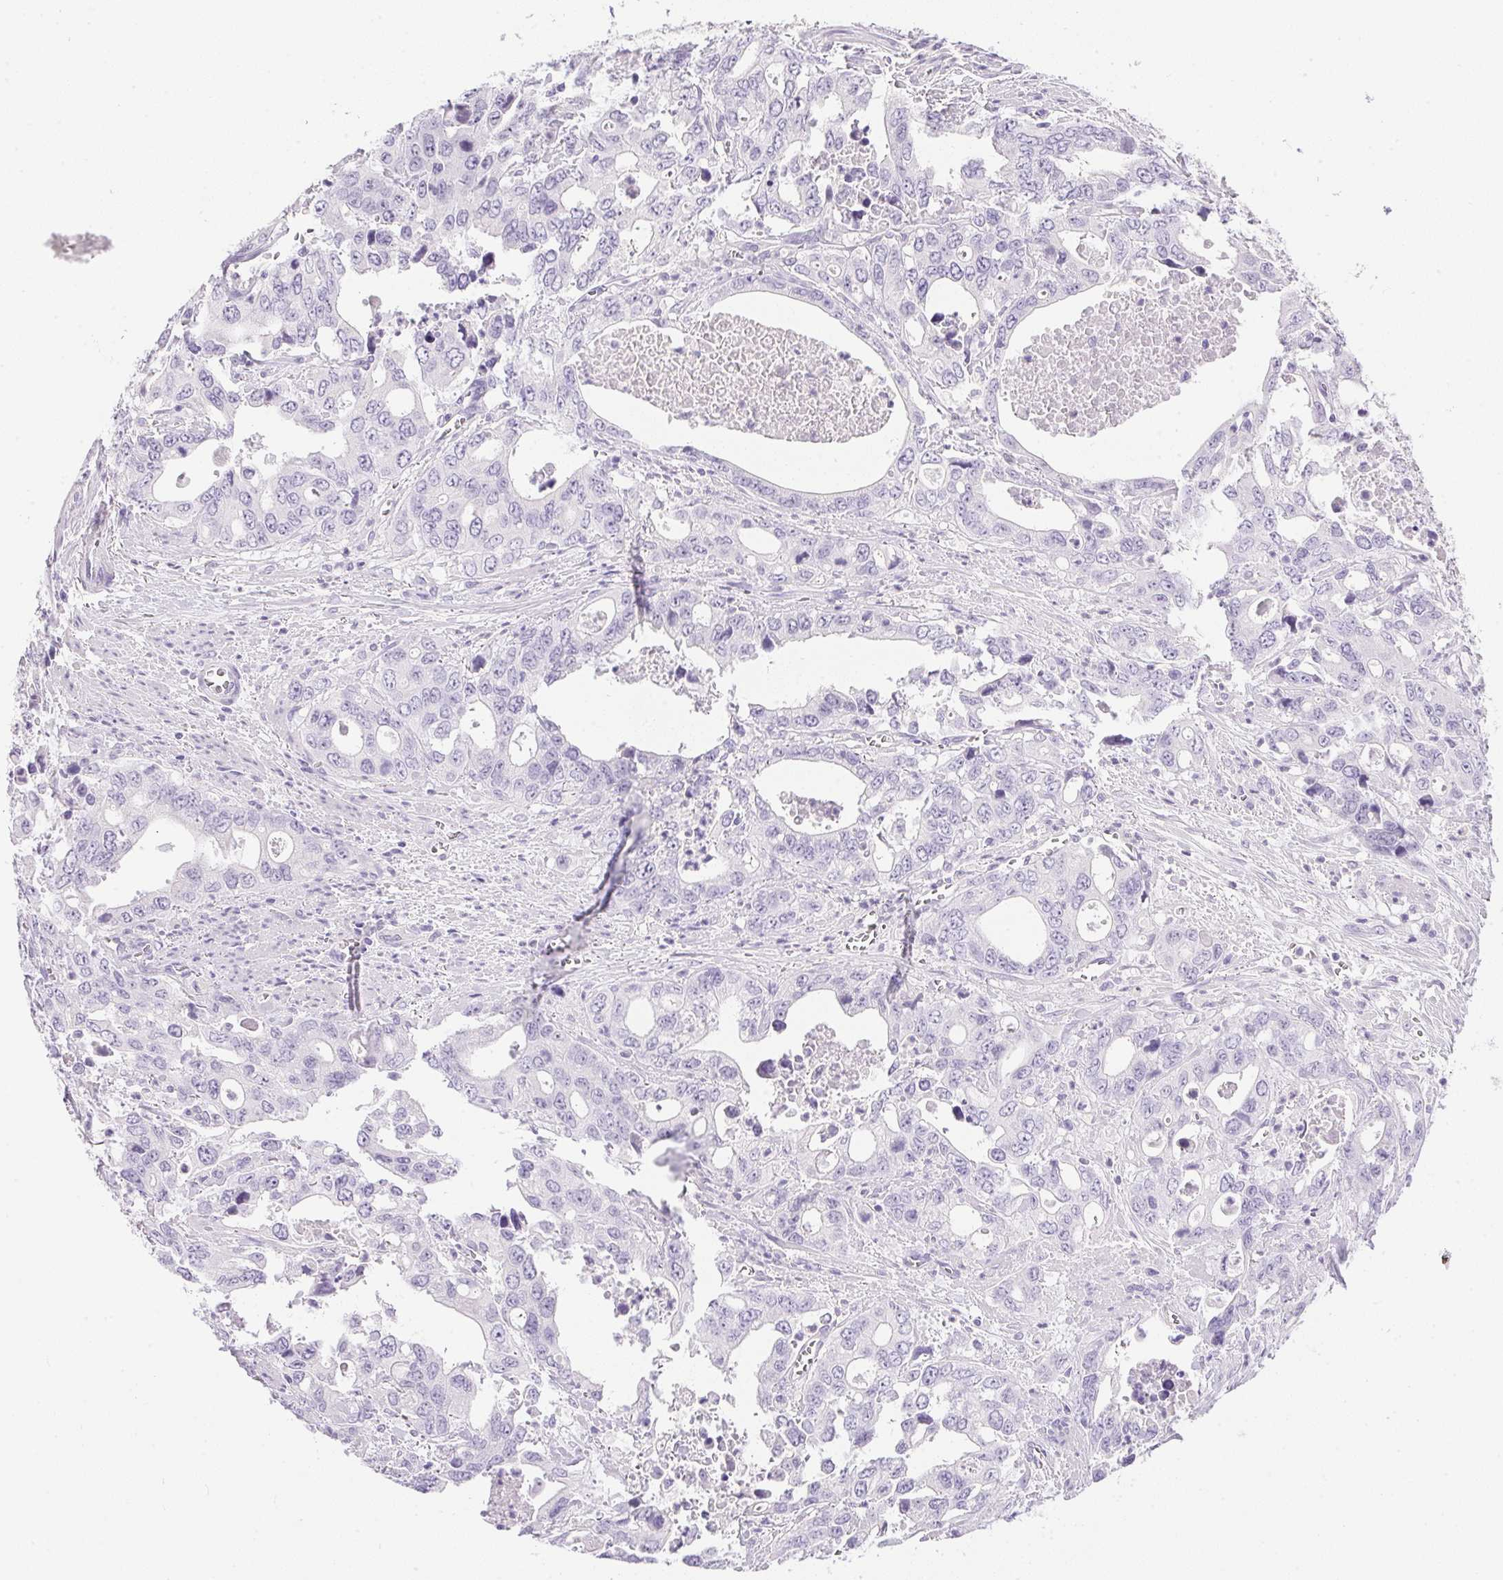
{"staining": {"intensity": "negative", "quantity": "none", "location": "none"}, "tissue": "stomach cancer", "cell_type": "Tumor cells", "image_type": "cancer", "snomed": [{"axis": "morphology", "description": "Adenocarcinoma, NOS"}, {"axis": "topography", "description": "Stomach, upper"}], "caption": "Micrograph shows no protein positivity in tumor cells of stomach cancer tissue. (DAB (3,3'-diaminobenzidine) immunohistochemistry (IHC) with hematoxylin counter stain).", "gene": "ATP6V0A4", "patient": {"sex": "male", "age": 74}}